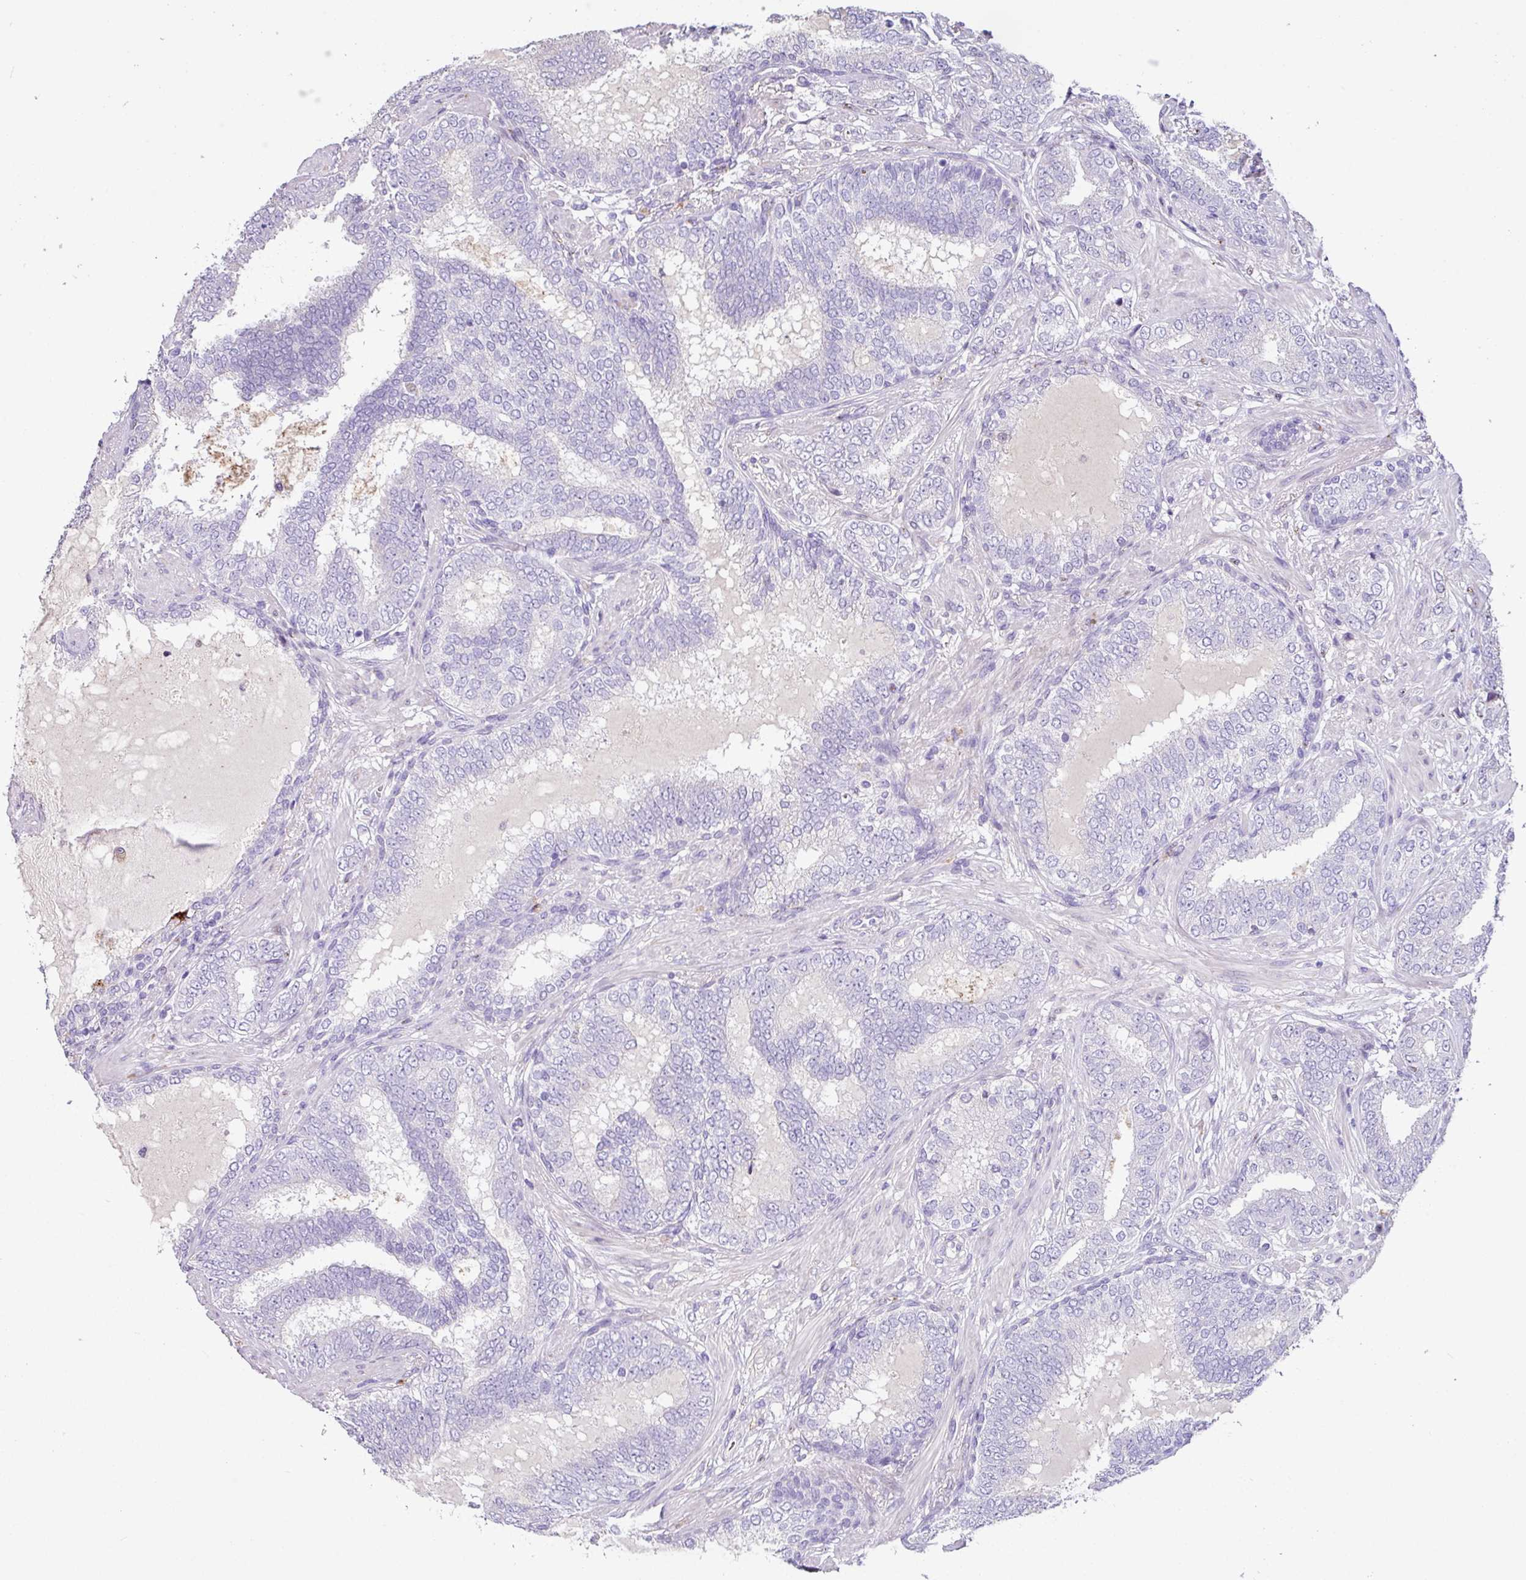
{"staining": {"intensity": "negative", "quantity": "none", "location": "none"}, "tissue": "prostate cancer", "cell_type": "Tumor cells", "image_type": "cancer", "snomed": [{"axis": "morphology", "description": "Adenocarcinoma, High grade"}, {"axis": "topography", "description": "Prostate"}], "caption": "Immunohistochemical staining of prostate cancer (adenocarcinoma (high-grade)) displays no significant staining in tumor cells. Nuclei are stained in blue.", "gene": "ZG16", "patient": {"sex": "male", "age": 72}}